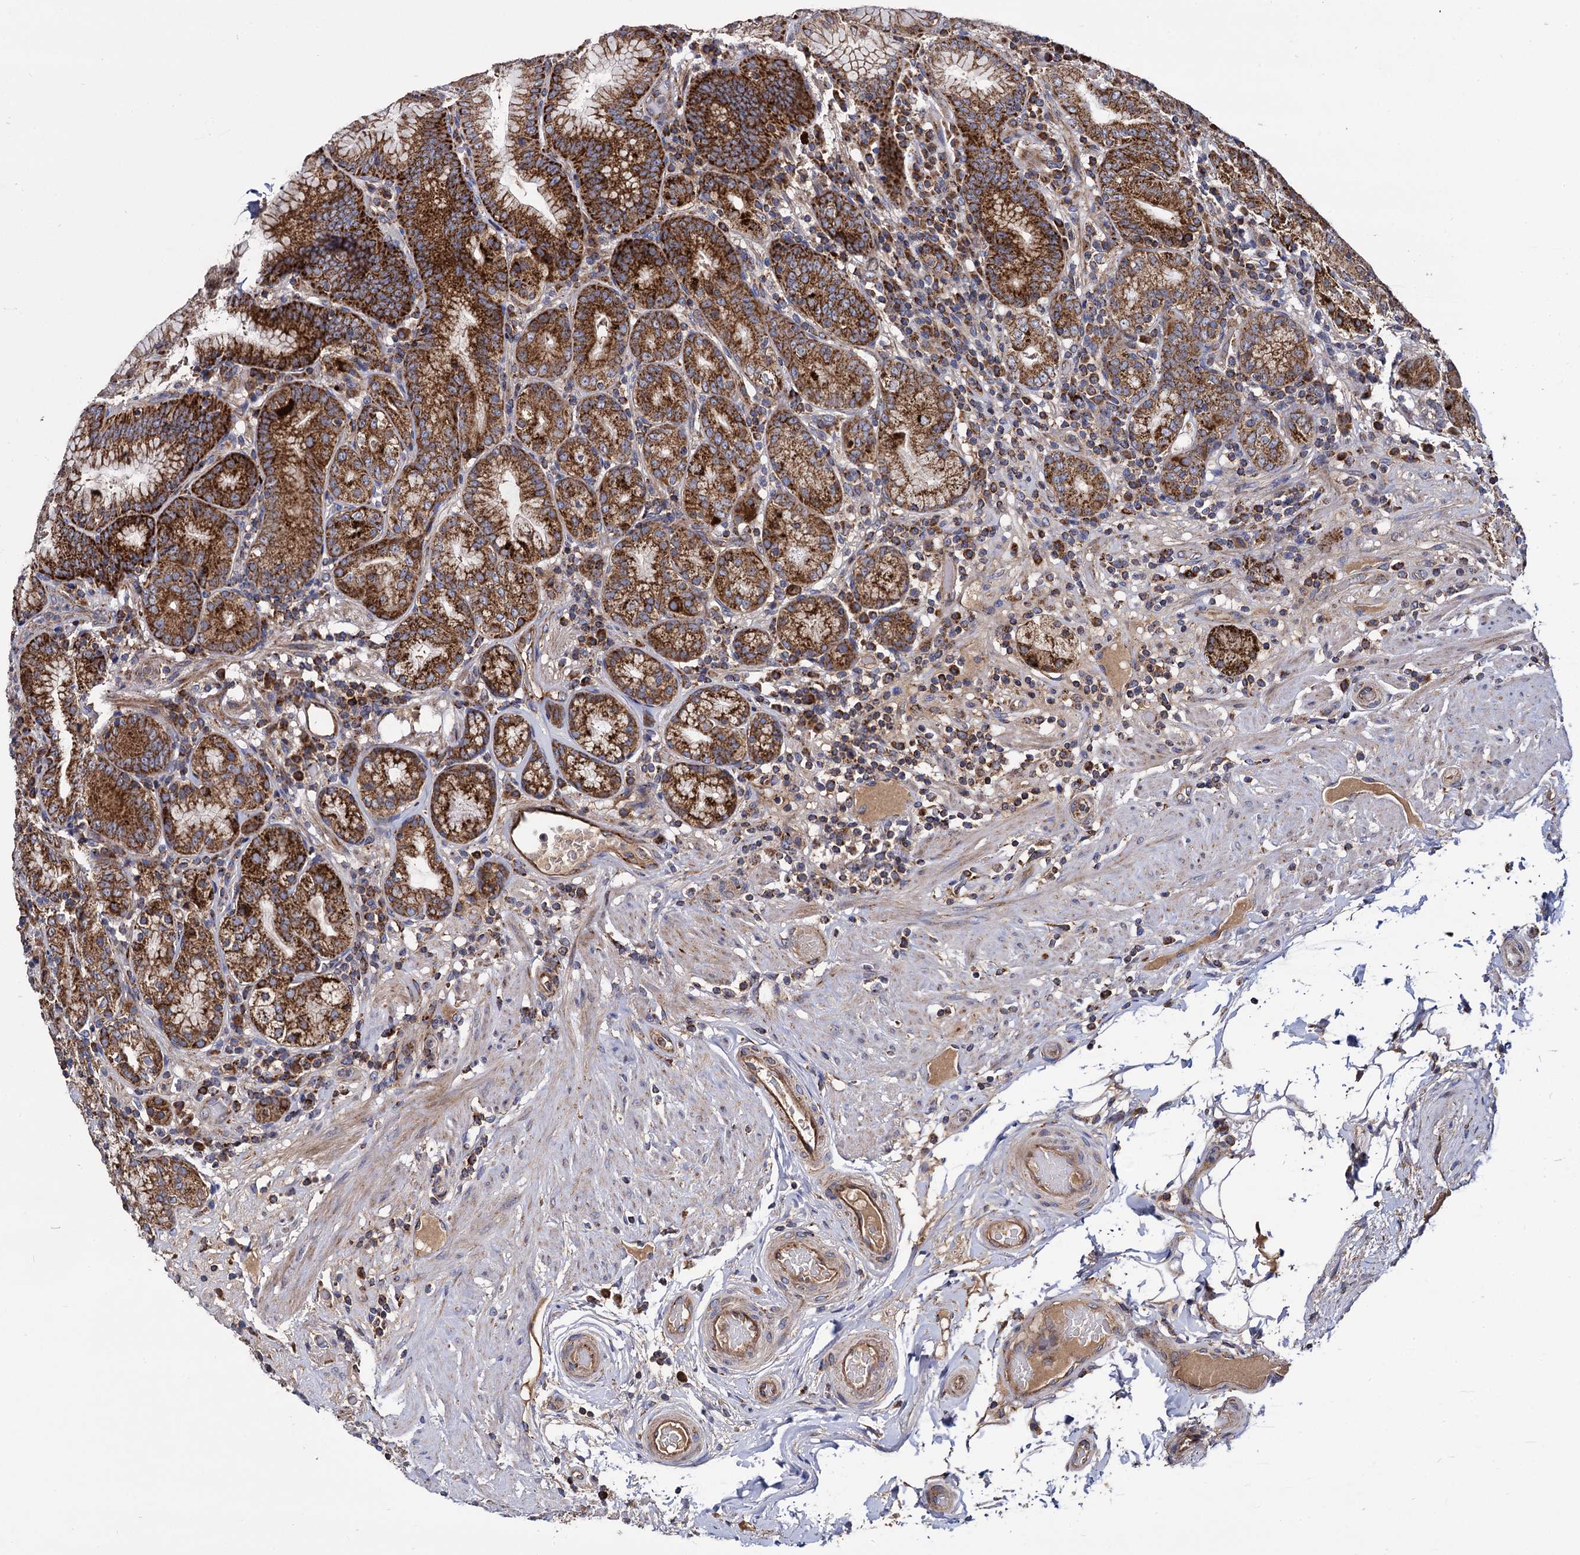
{"staining": {"intensity": "strong", "quantity": ">75%", "location": "cytoplasmic/membranous"}, "tissue": "stomach", "cell_type": "Glandular cells", "image_type": "normal", "snomed": [{"axis": "morphology", "description": "Normal tissue, NOS"}, {"axis": "topography", "description": "Stomach, upper"}, {"axis": "topography", "description": "Stomach, lower"}], "caption": "Protein staining shows strong cytoplasmic/membranous expression in about >75% of glandular cells in unremarkable stomach. Nuclei are stained in blue.", "gene": "IQCH", "patient": {"sex": "female", "age": 76}}